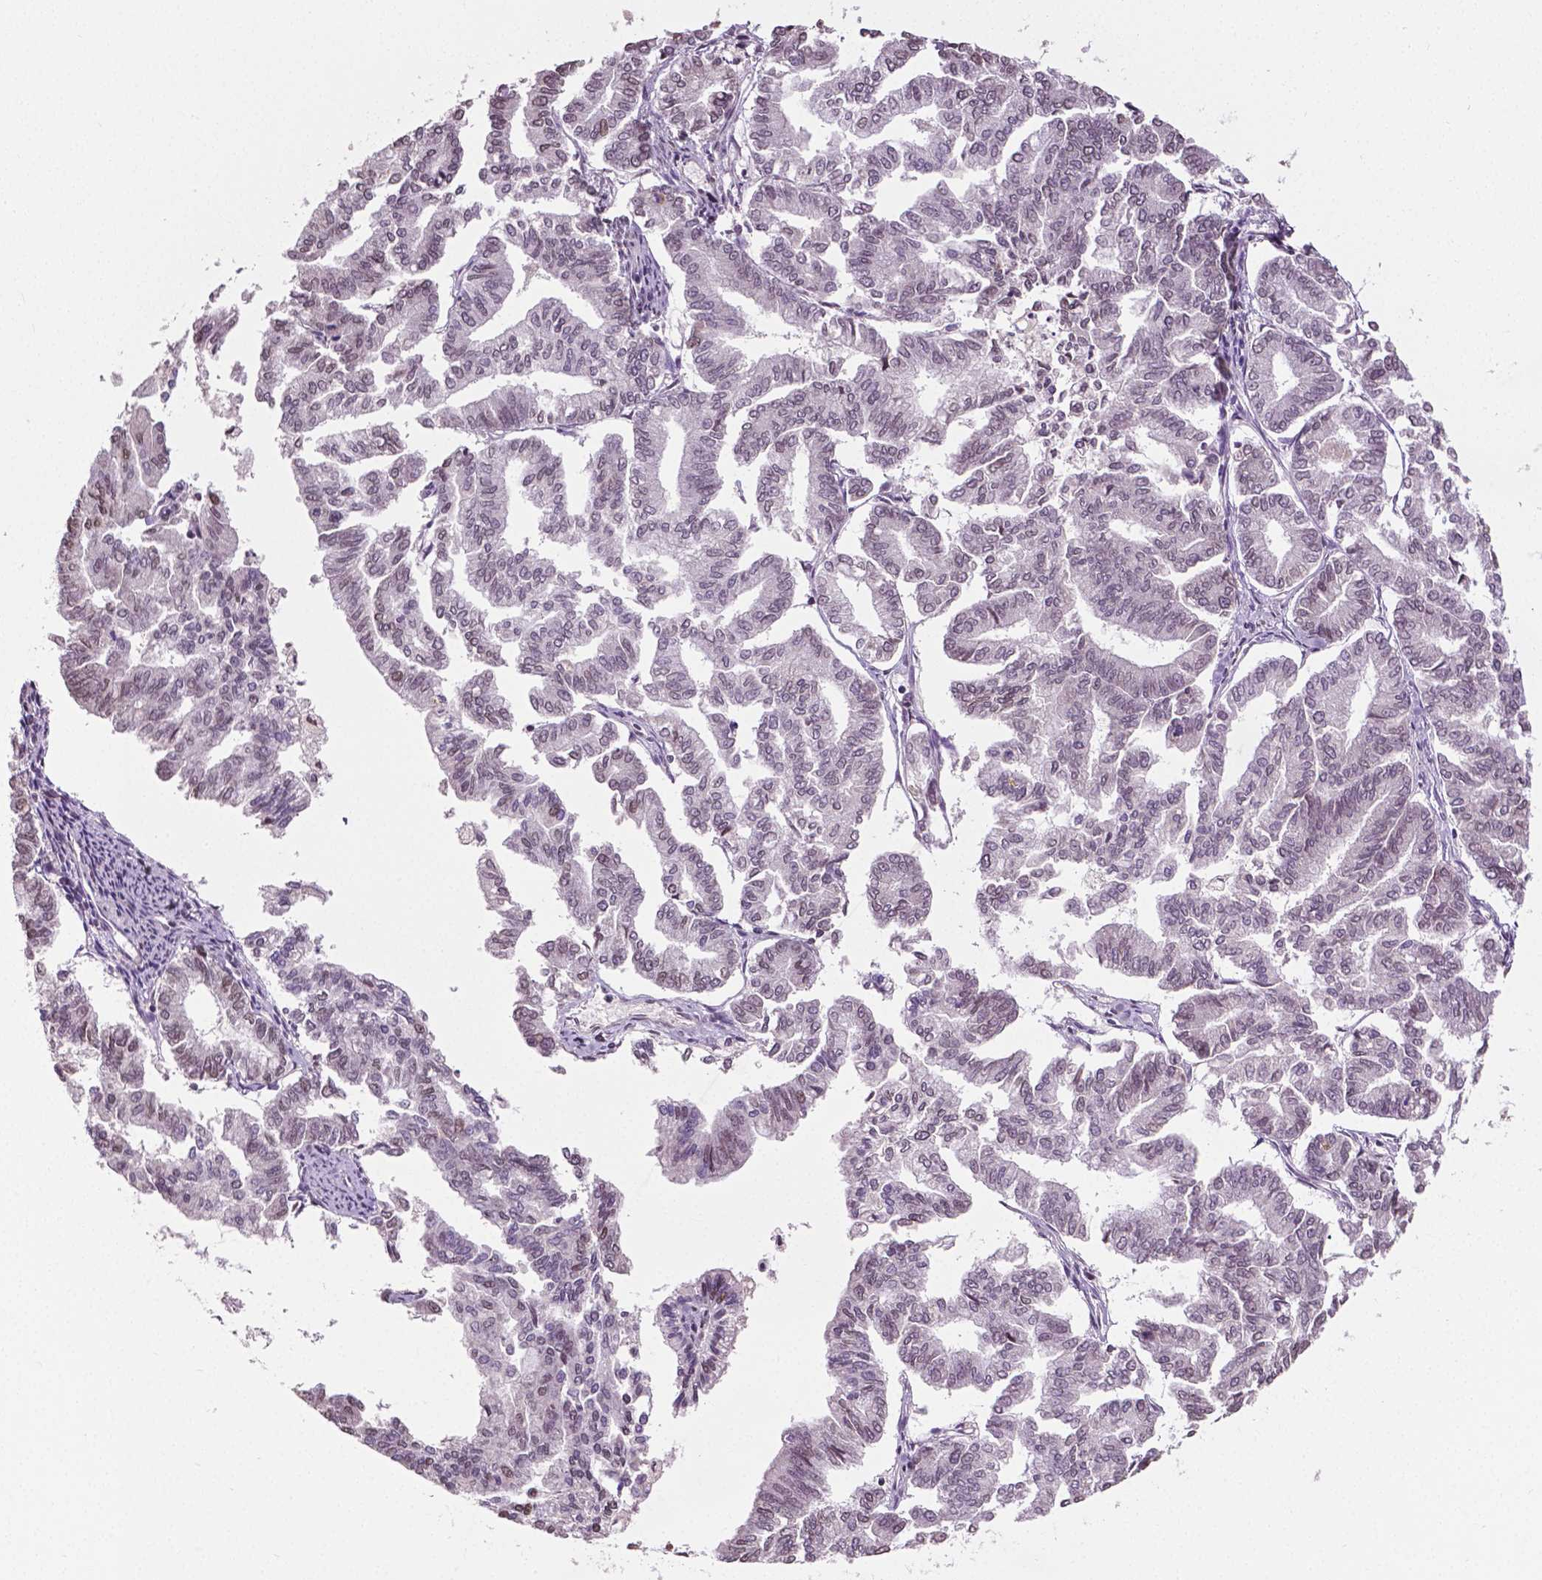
{"staining": {"intensity": "weak", "quantity": "25%-75%", "location": "nuclear"}, "tissue": "endometrial cancer", "cell_type": "Tumor cells", "image_type": "cancer", "snomed": [{"axis": "morphology", "description": "Adenocarcinoma, NOS"}, {"axis": "topography", "description": "Endometrium"}], "caption": "Adenocarcinoma (endometrial) stained with DAB (3,3'-diaminobenzidine) immunohistochemistry reveals low levels of weak nuclear positivity in about 25%-75% of tumor cells.", "gene": "DLX5", "patient": {"sex": "female", "age": 79}}